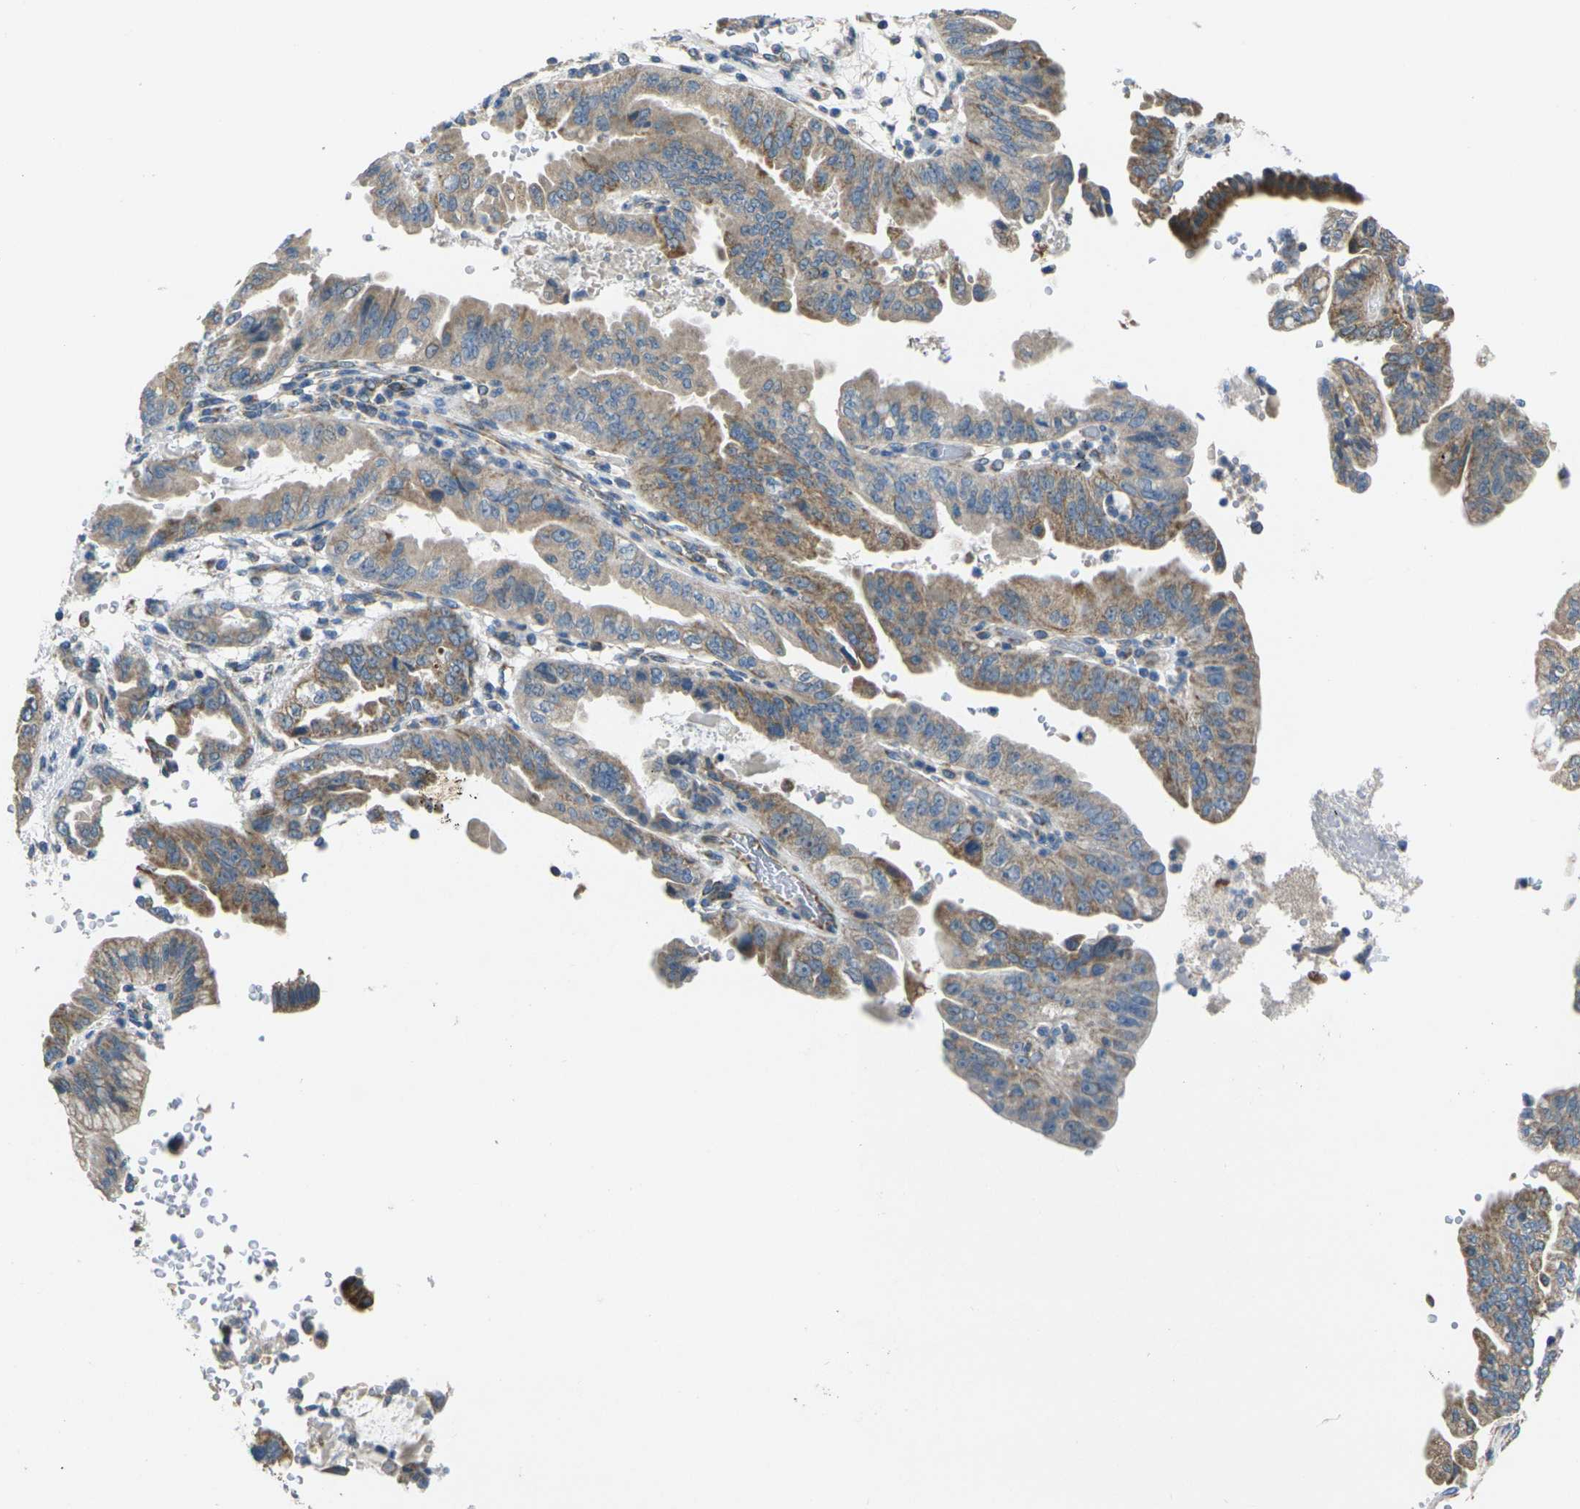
{"staining": {"intensity": "moderate", "quantity": ">75%", "location": "cytoplasmic/membranous"}, "tissue": "pancreatic cancer", "cell_type": "Tumor cells", "image_type": "cancer", "snomed": [{"axis": "morphology", "description": "Adenocarcinoma, NOS"}, {"axis": "topography", "description": "Pancreas"}], "caption": "There is medium levels of moderate cytoplasmic/membranous positivity in tumor cells of pancreatic cancer (adenocarcinoma), as demonstrated by immunohistochemical staining (brown color).", "gene": "TMEM120B", "patient": {"sex": "male", "age": 70}}